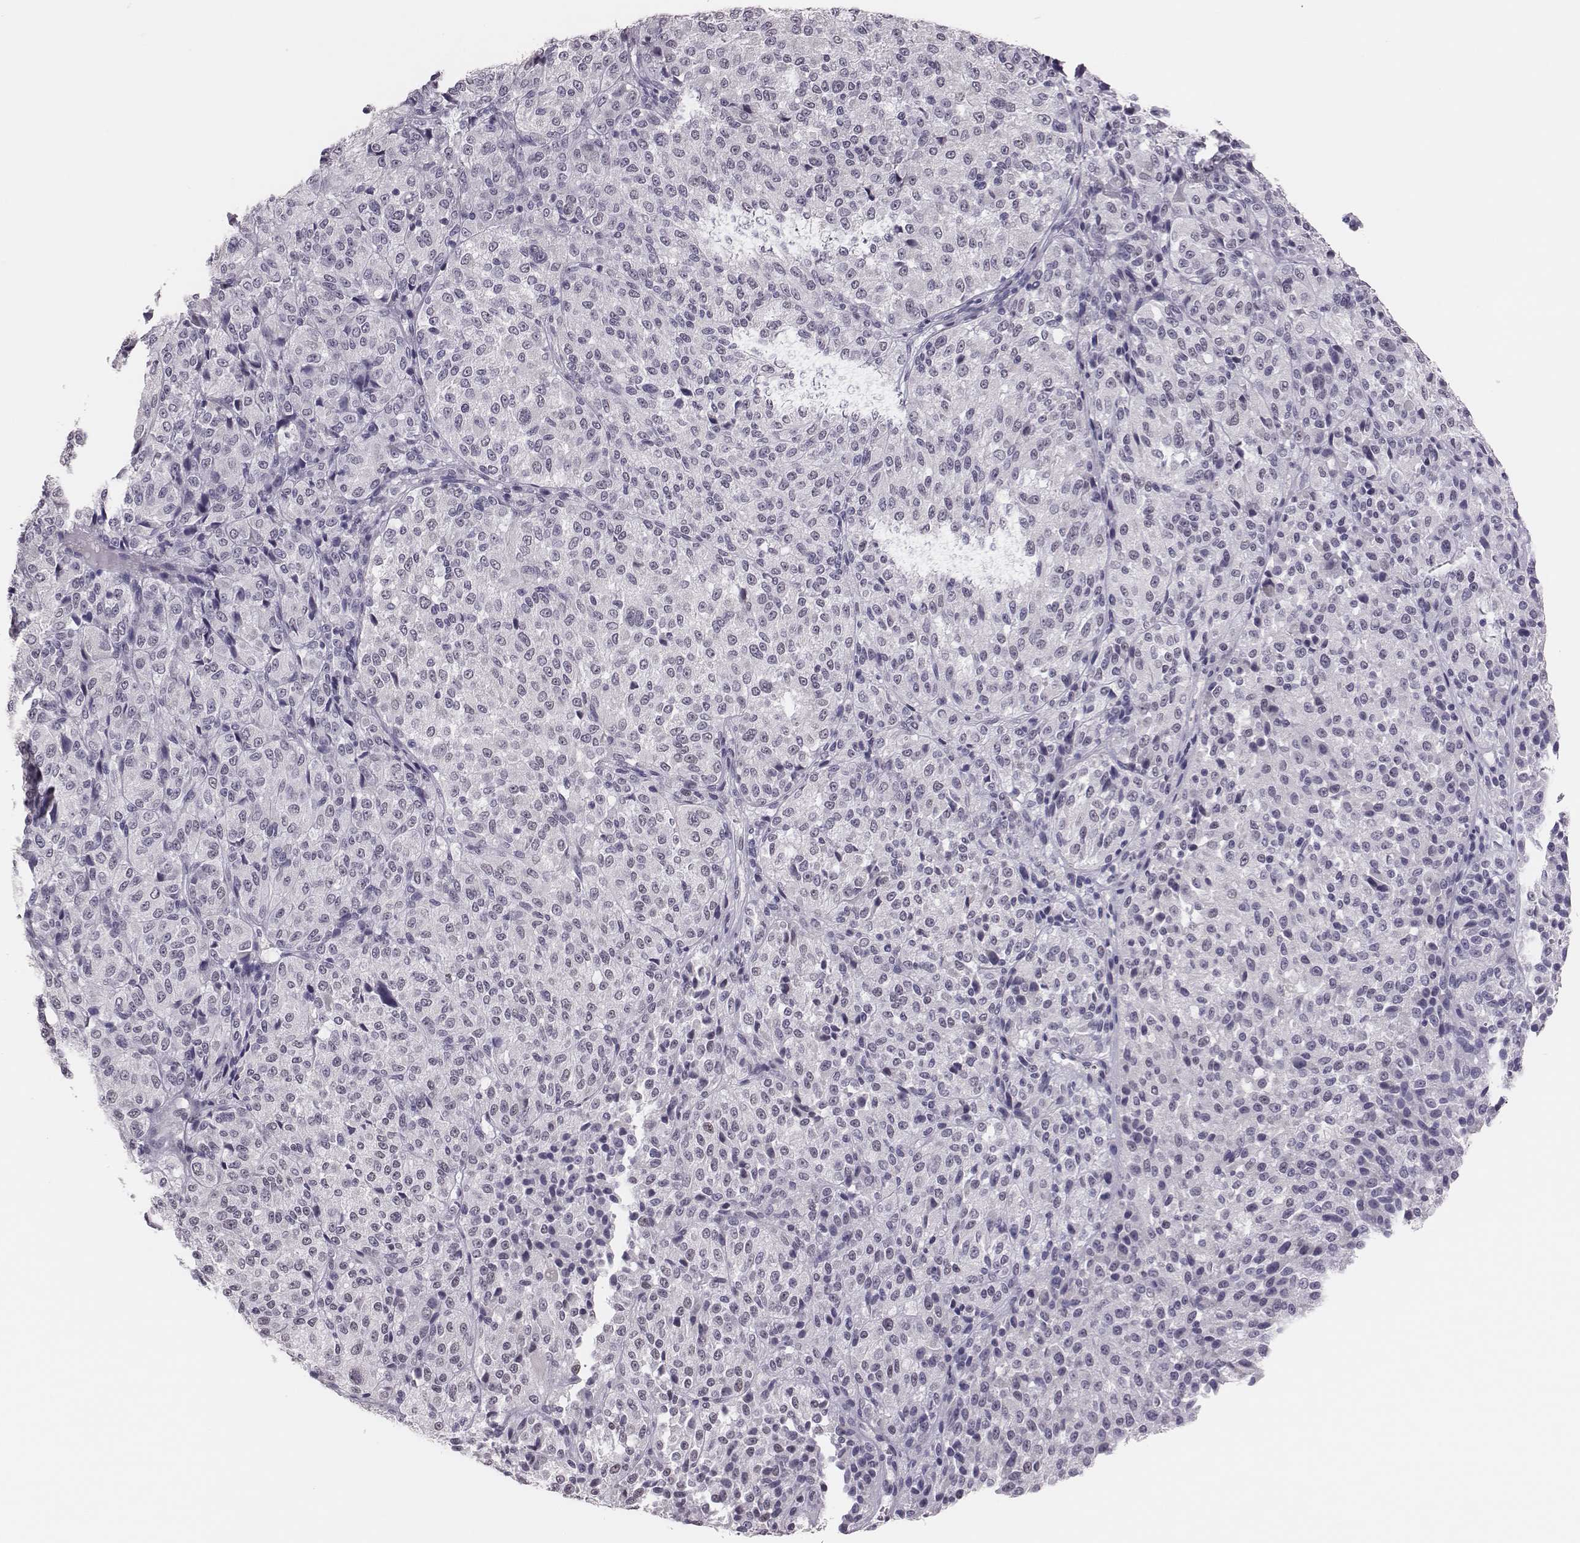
{"staining": {"intensity": "negative", "quantity": "none", "location": "none"}, "tissue": "melanoma", "cell_type": "Tumor cells", "image_type": "cancer", "snomed": [{"axis": "morphology", "description": "Malignant melanoma, Metastatic site"}, {"axis": "topography", "description": "Brain"}], "caption": "Image shows no protein staining in tumor cells of malignant melanoma (metastatic site) tissue.", "gene": "PBK", "patient": {"sex": "female", "age": 56}}